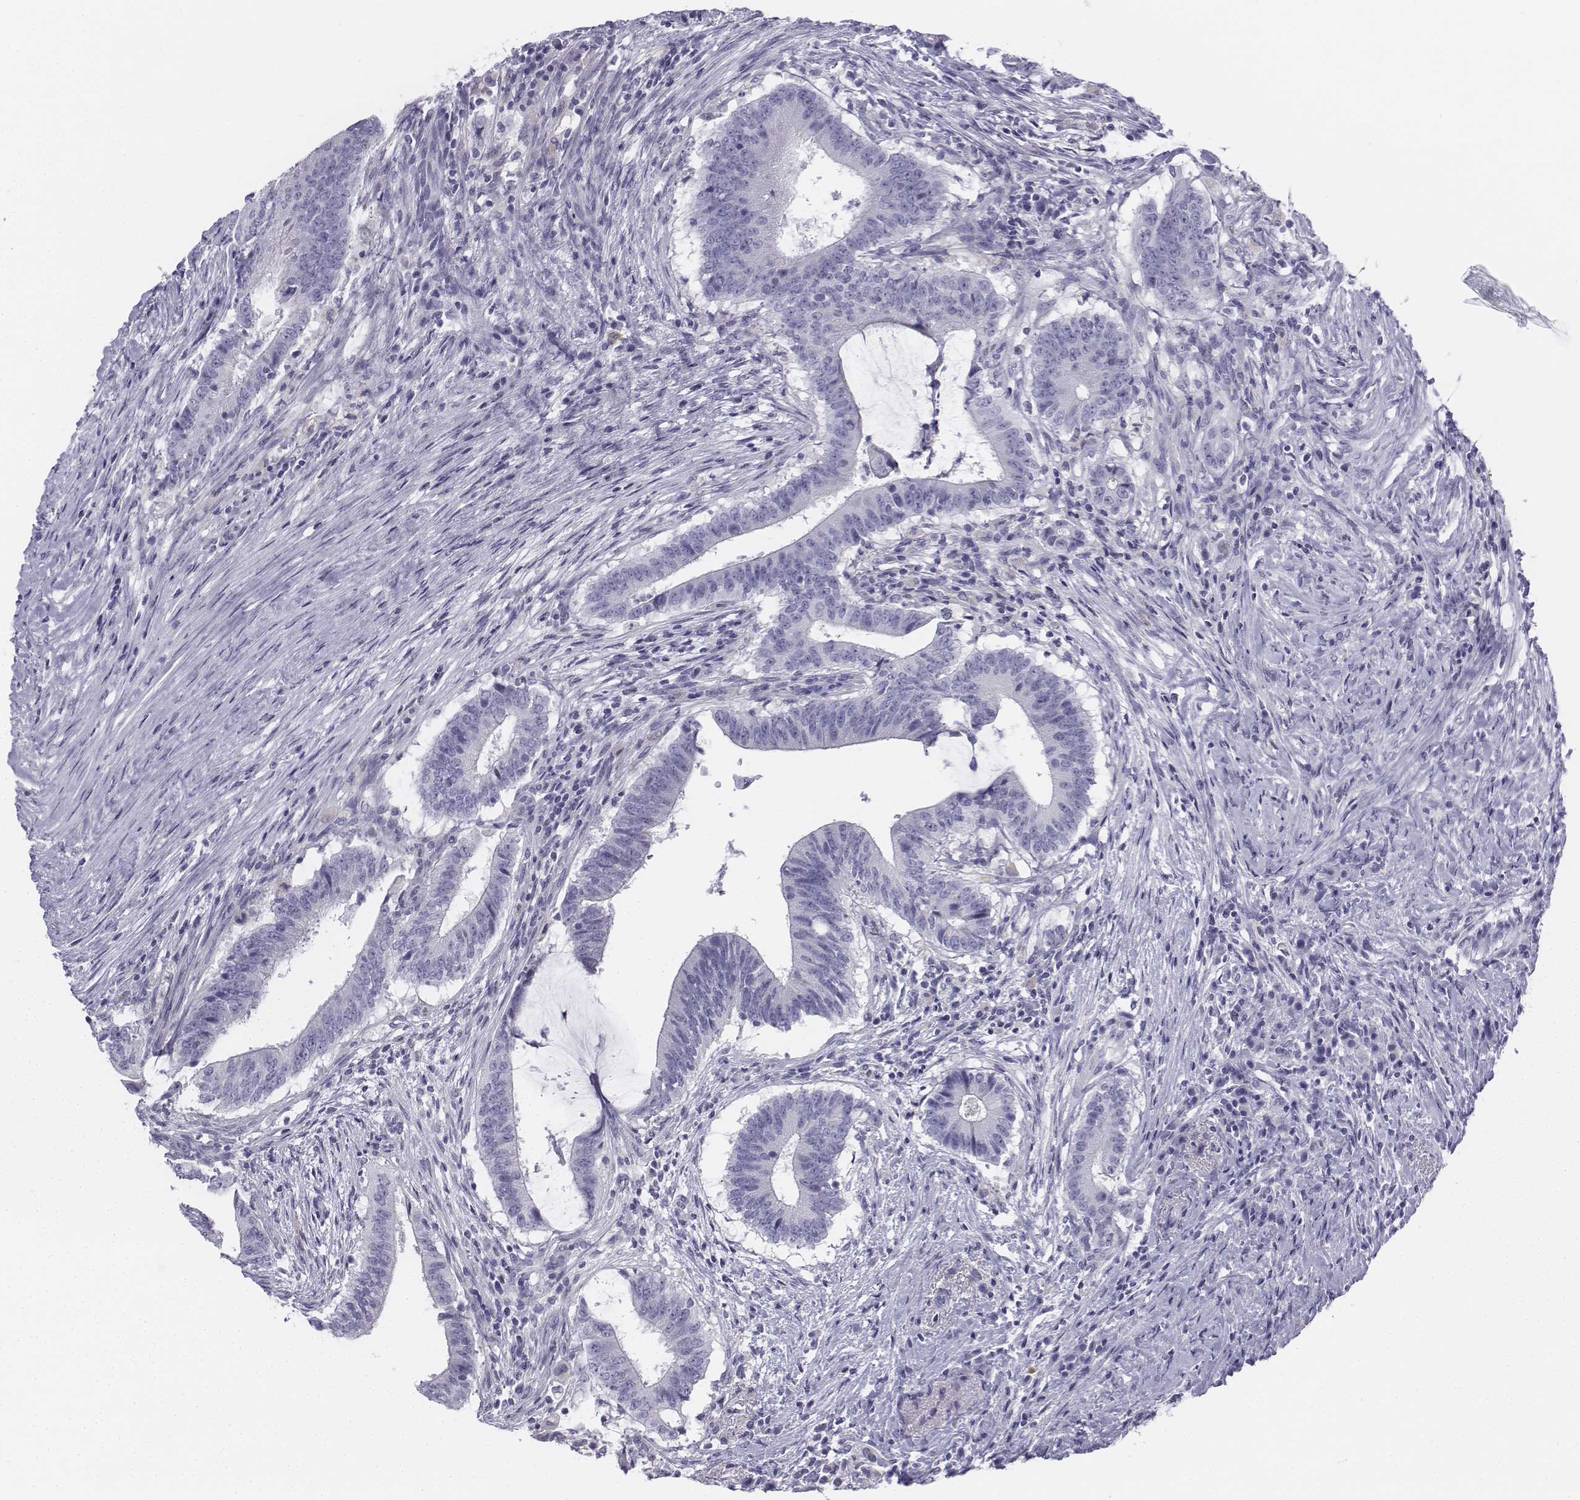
{"staining": {"intensity": "negative", "quantity": "none", "location": "none"}, "tissue": "colorectal cancer", "cell_type": "Tumor cells", "image_type": "cancer", "snomed": [{"axis": "morphology", "description": "Adenocarcinoma, NOS"}, {"axis": "topography", "description": "Colon"}], "caption": "Tumor cells show no significant protein staining in colorectal adenocarcinoma.", "gene": "TH", "patient": {"sex": "female", "age": 43}}